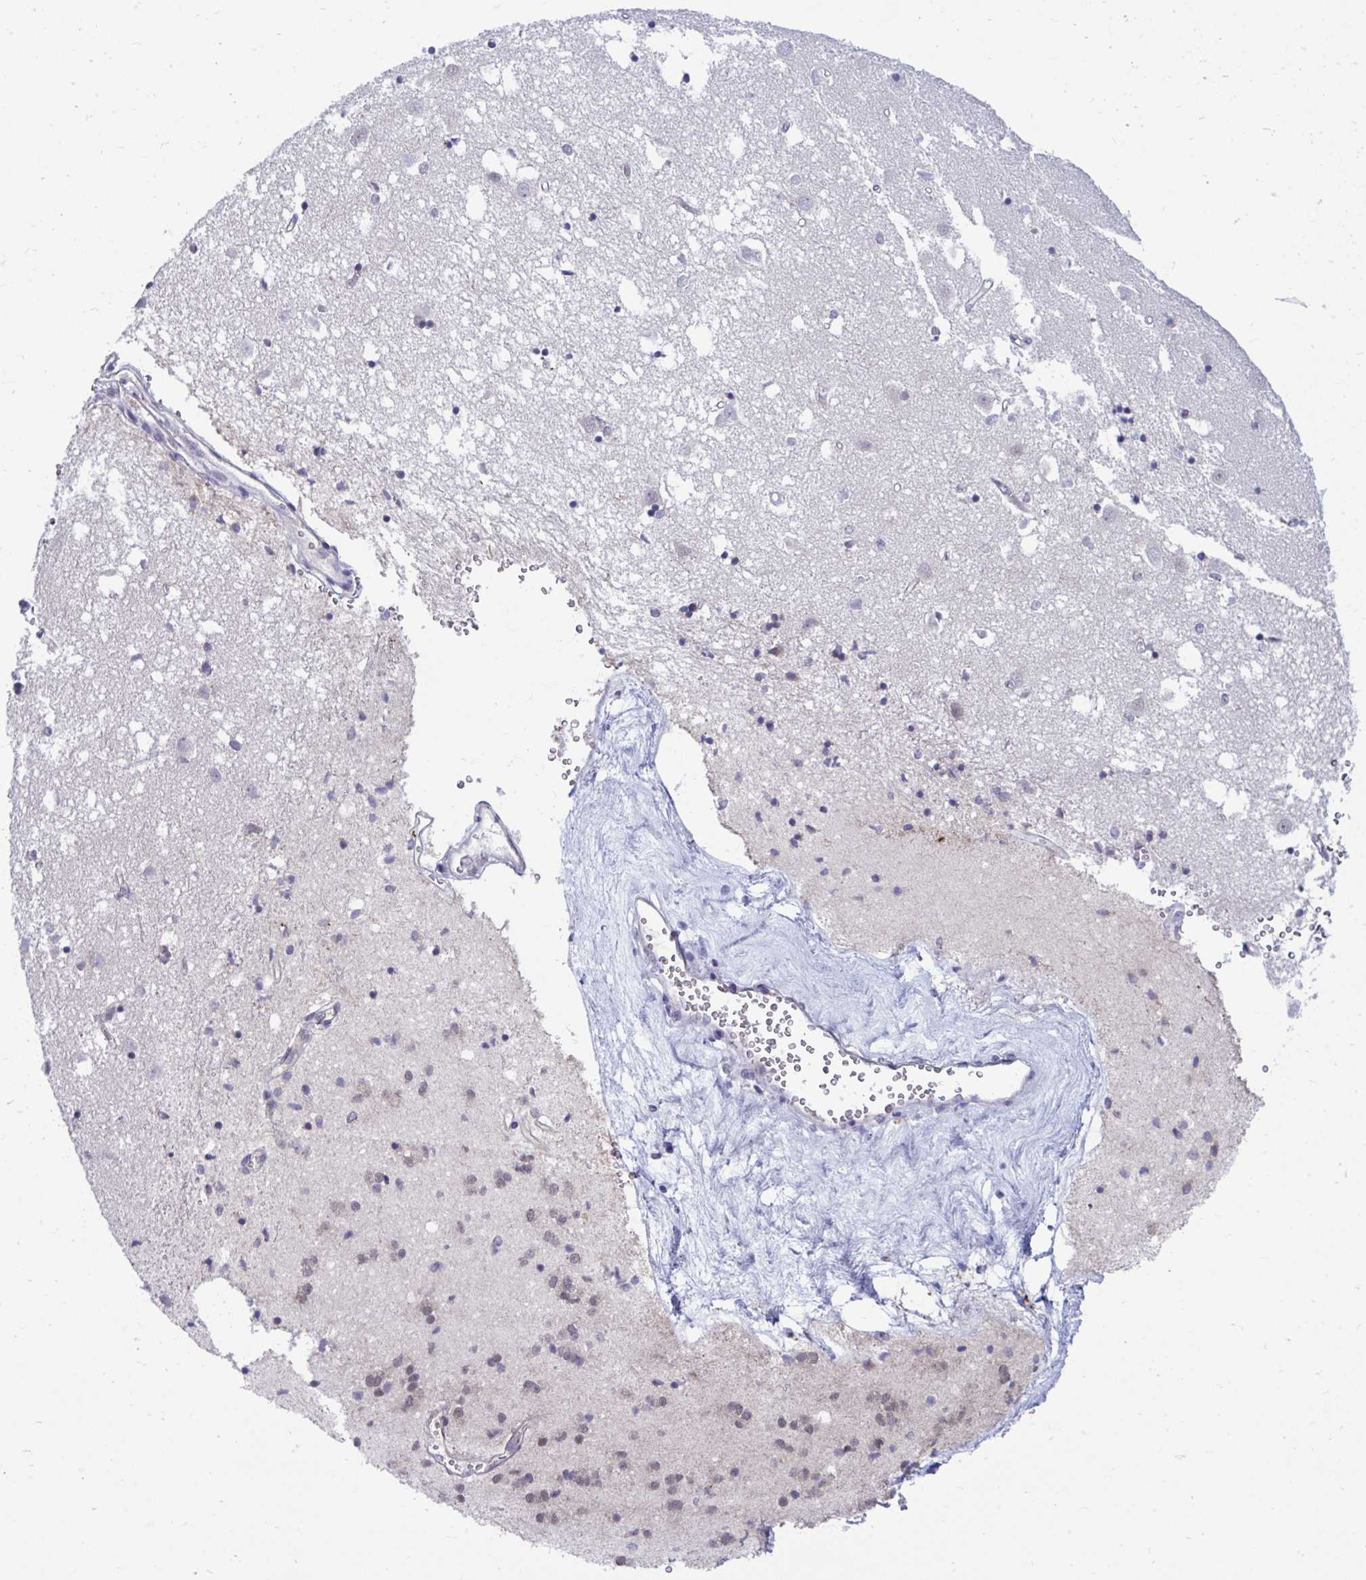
{"staining": {"intensity": "negative", "quantity": "none", "location": "none"}, "tissue": "caudate", "cell_type": "Glial cells", "image_type": "normal", "snomed": [{"axis": "morphology", "description": "Normal tissue, NOS"}, {"axis": "topography", "description": "Lateral ventricle wall"}], "caption": "The histopathology image reveals no staining of glial cells in normal caudate. (Brightfield microscopy of DAB (3,3'-diaminobenzidine) immunohistochemistry (IHC) at high magnification).", "gene": "SELENON", "patient": {"sex": "male", "age": 70}}